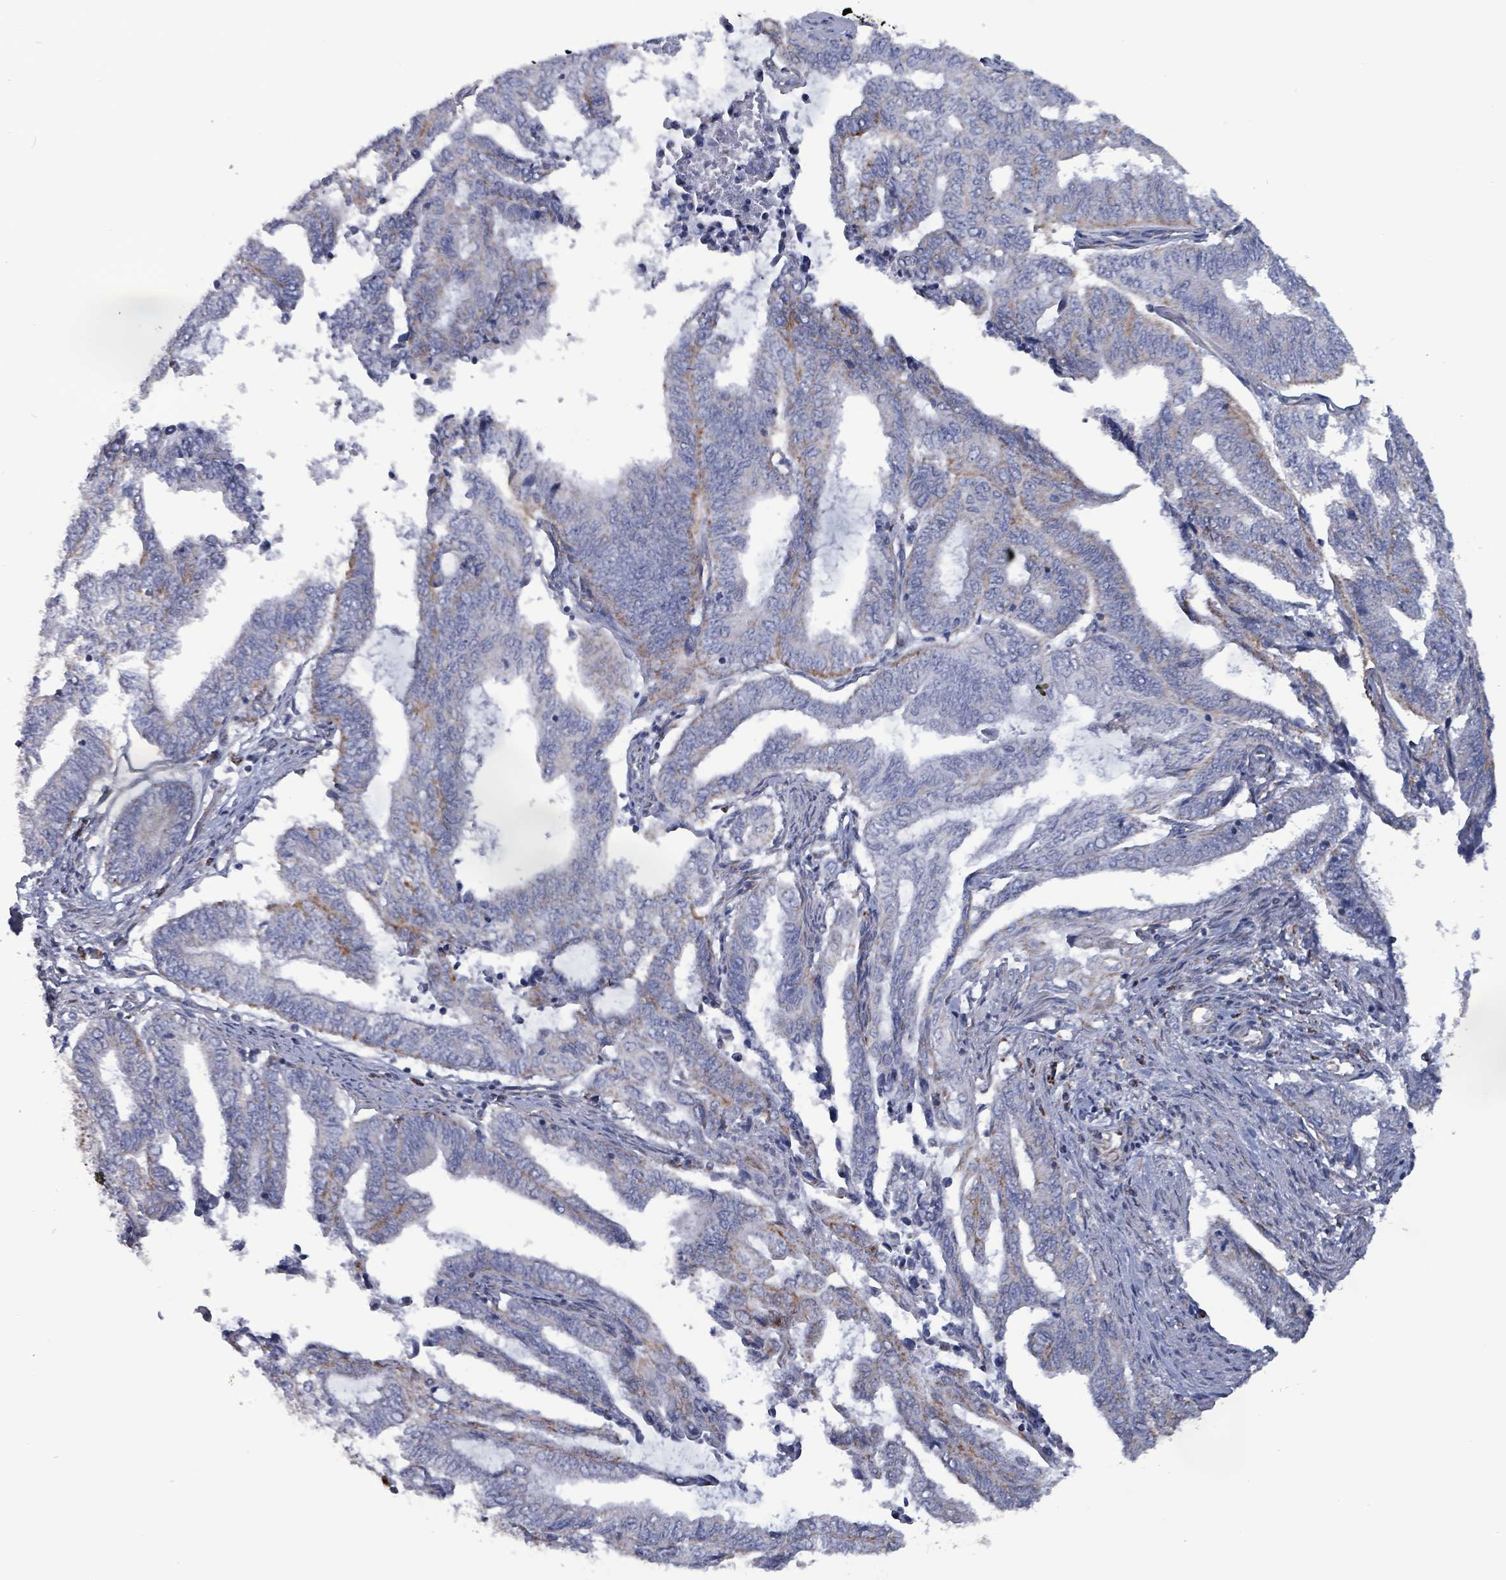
{"staining": {"intensity": "moderate", "quantity": "<25%", "location": "cytoplasmic/membranous"}, "tissue": "endometrial cancer", "cell_type": "Tumor cells", "image_type": "cancer", "snomed": [{"axis": "morphology", "description": "Adenocarcinoma, NOS"}, {"axis": "topography", "description": "Uterus"}, {"axis": "topography", "description": "Endometrium"}], "caption": "Immunohistochemical staining of endometrial adenocarcinoma demonstrates moderate cytoplasmic/membranous protein positivity in about <25% of tumor cells.", "gene": "IDH3B", "patient": {"sex": "female", "age": 70}}